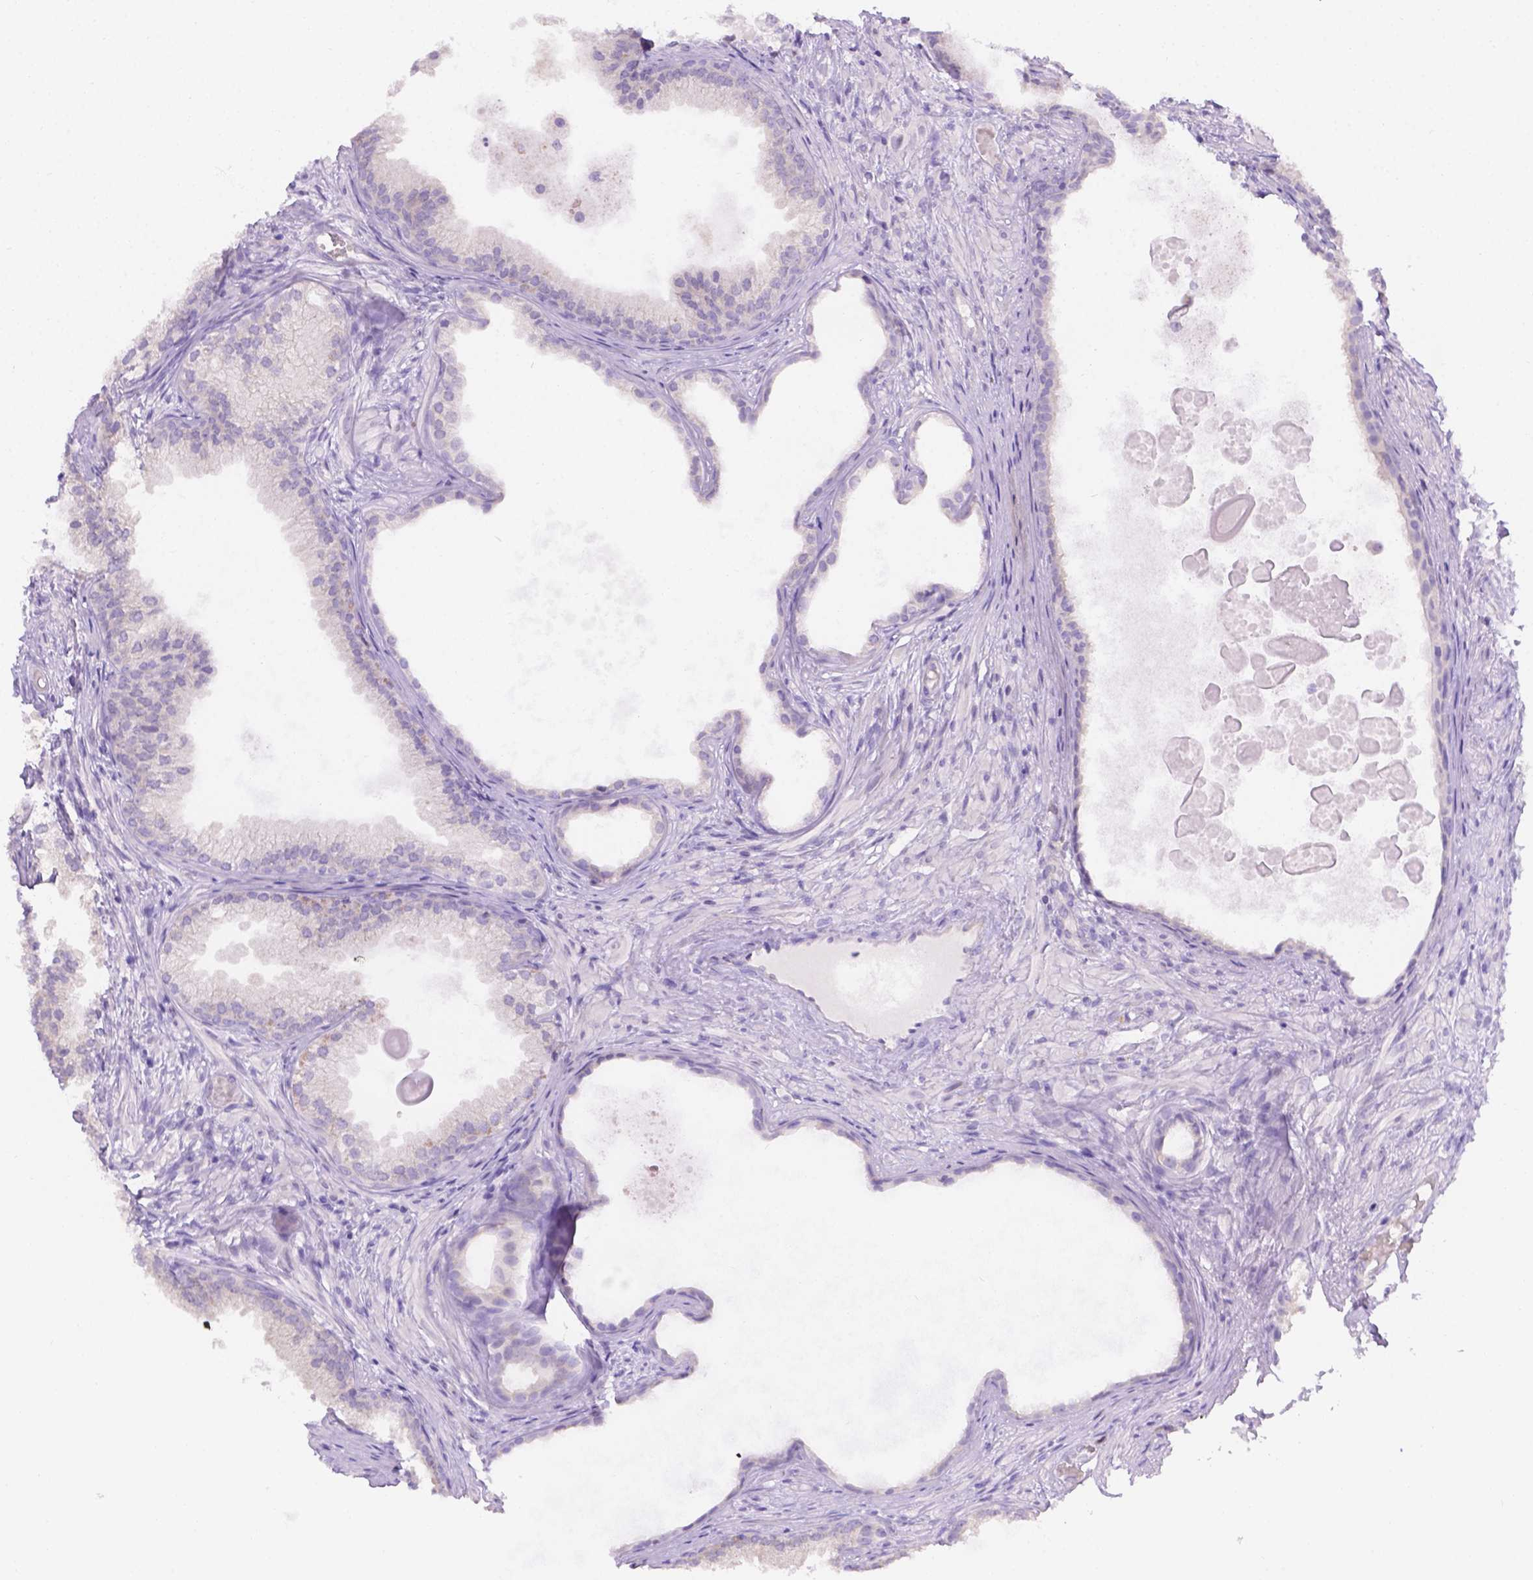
{"staining": {"intensity": "negative", "quantity": "none", "location": "none"}, "tissue": "prostate cancer", "cell_type": "Tumor cells", "image_type": "cancer", "snomed": [{"axis": "morphology", "description": "Adenocarcinoma, High grade"}, {"axis": "topography", "description": "Prostate"}], "caption": "Immunohistochemistry (IHC) photomicrograph of neoplastic tissue: human prostate cancer (adenocarcinoma (high-grade)) stained with DAB (3,3'-diaminobenzidine) shows no significant protein staining in tumor cells.", "gene": "CD96", "patient": {"sex": "male", "age": 83}}